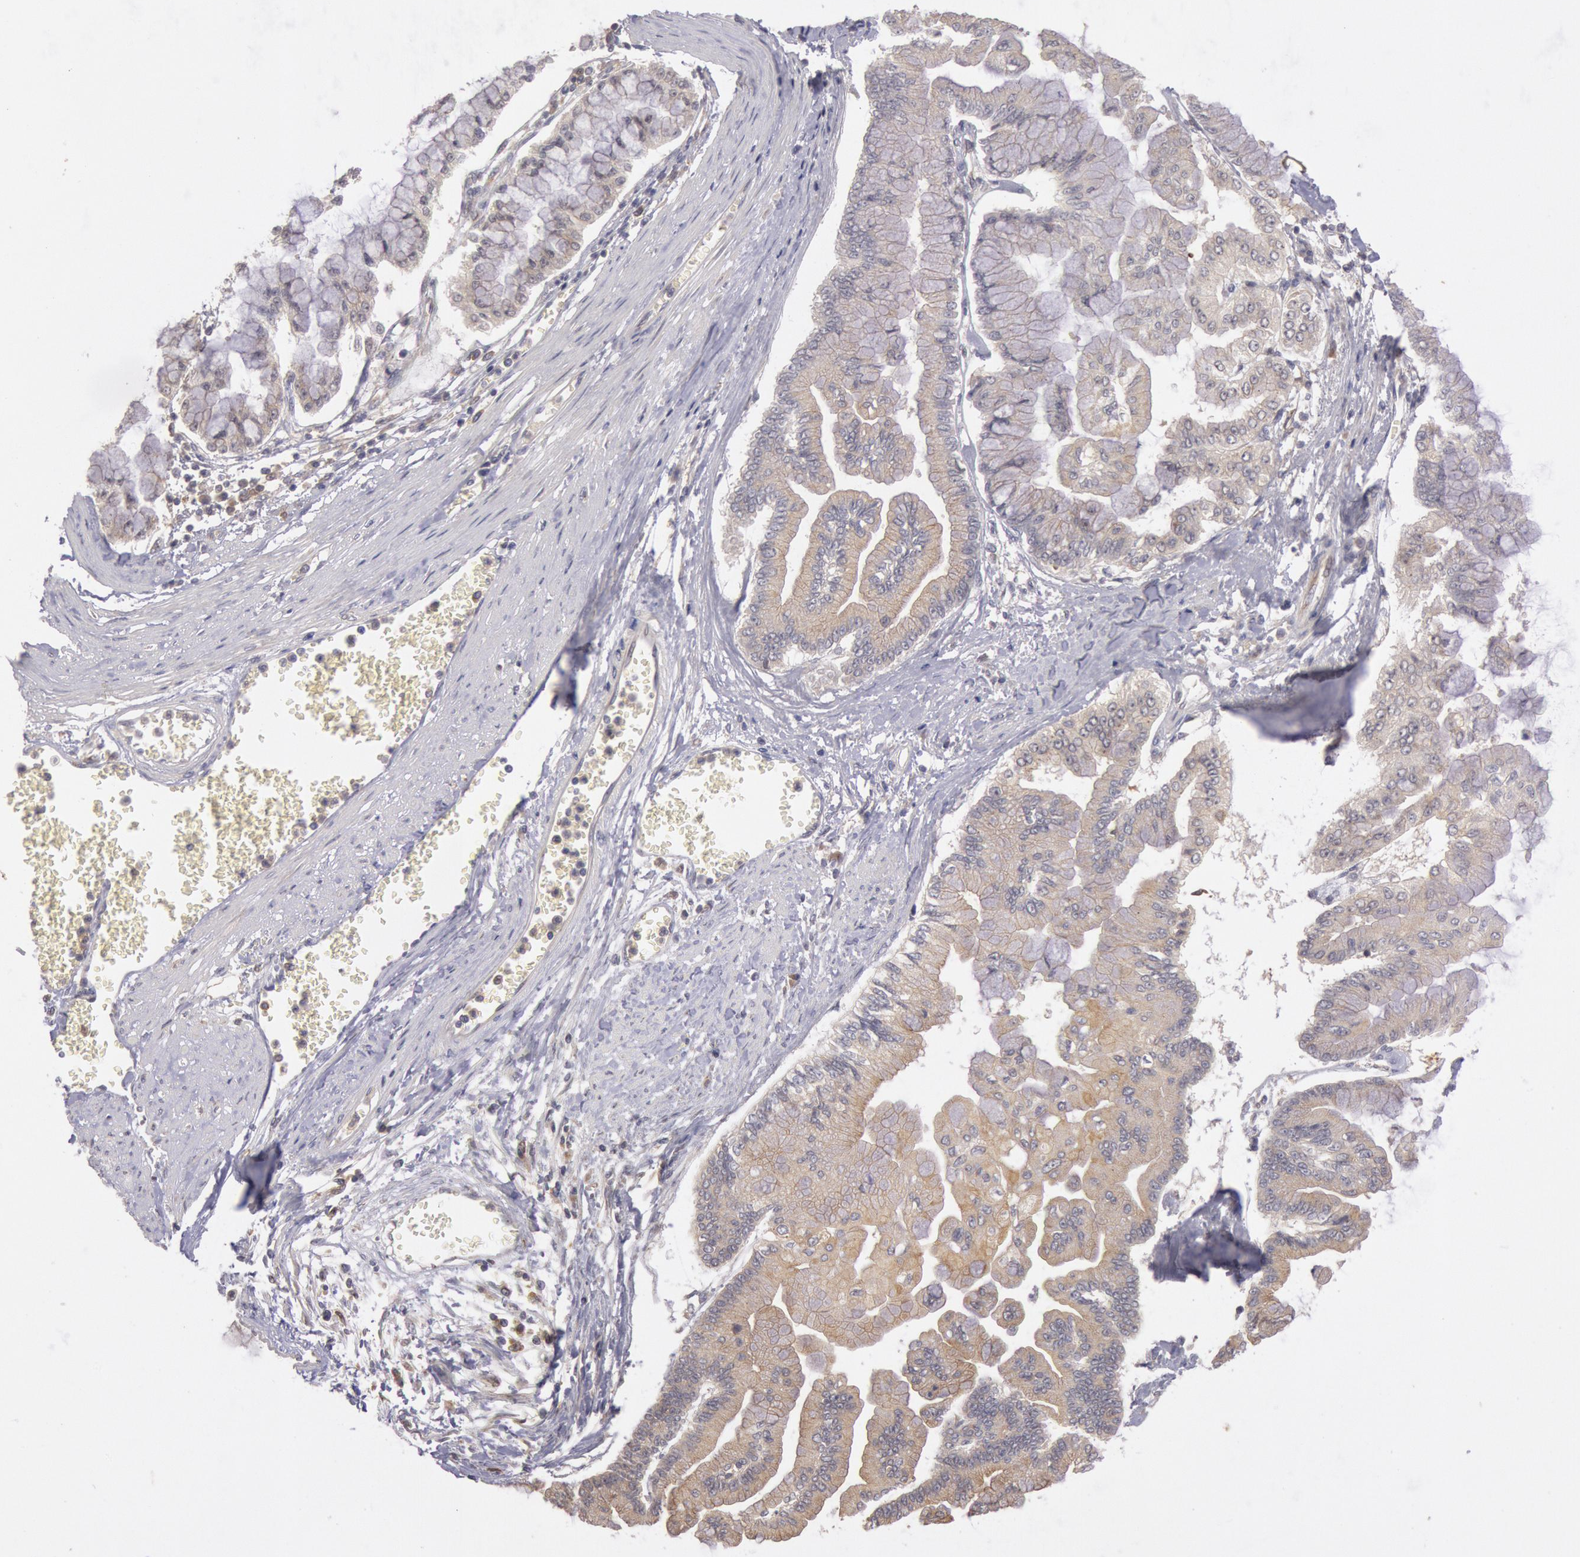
{"staining": {"intensity": "weak", "quantity": "25%-75%", "location": "cytoplasmic/membranous"}, "tissue": "liver cancer", "cell_type": "Tumor cells", "image_type": "cancer", "snomed": [{"axis": "morphology", "description": "Cholangiocarcinoma"}, {"axis": "topography", "description": "Liver"}], "caption": "Protein expression analysis of liver cholangiocarcinoma shows weak cytoplasmic/membranous positivity in about 25%-75% of tumor cells.", "gene": "PLA2G6", "patient": {"sex": "female", "age": 79}}